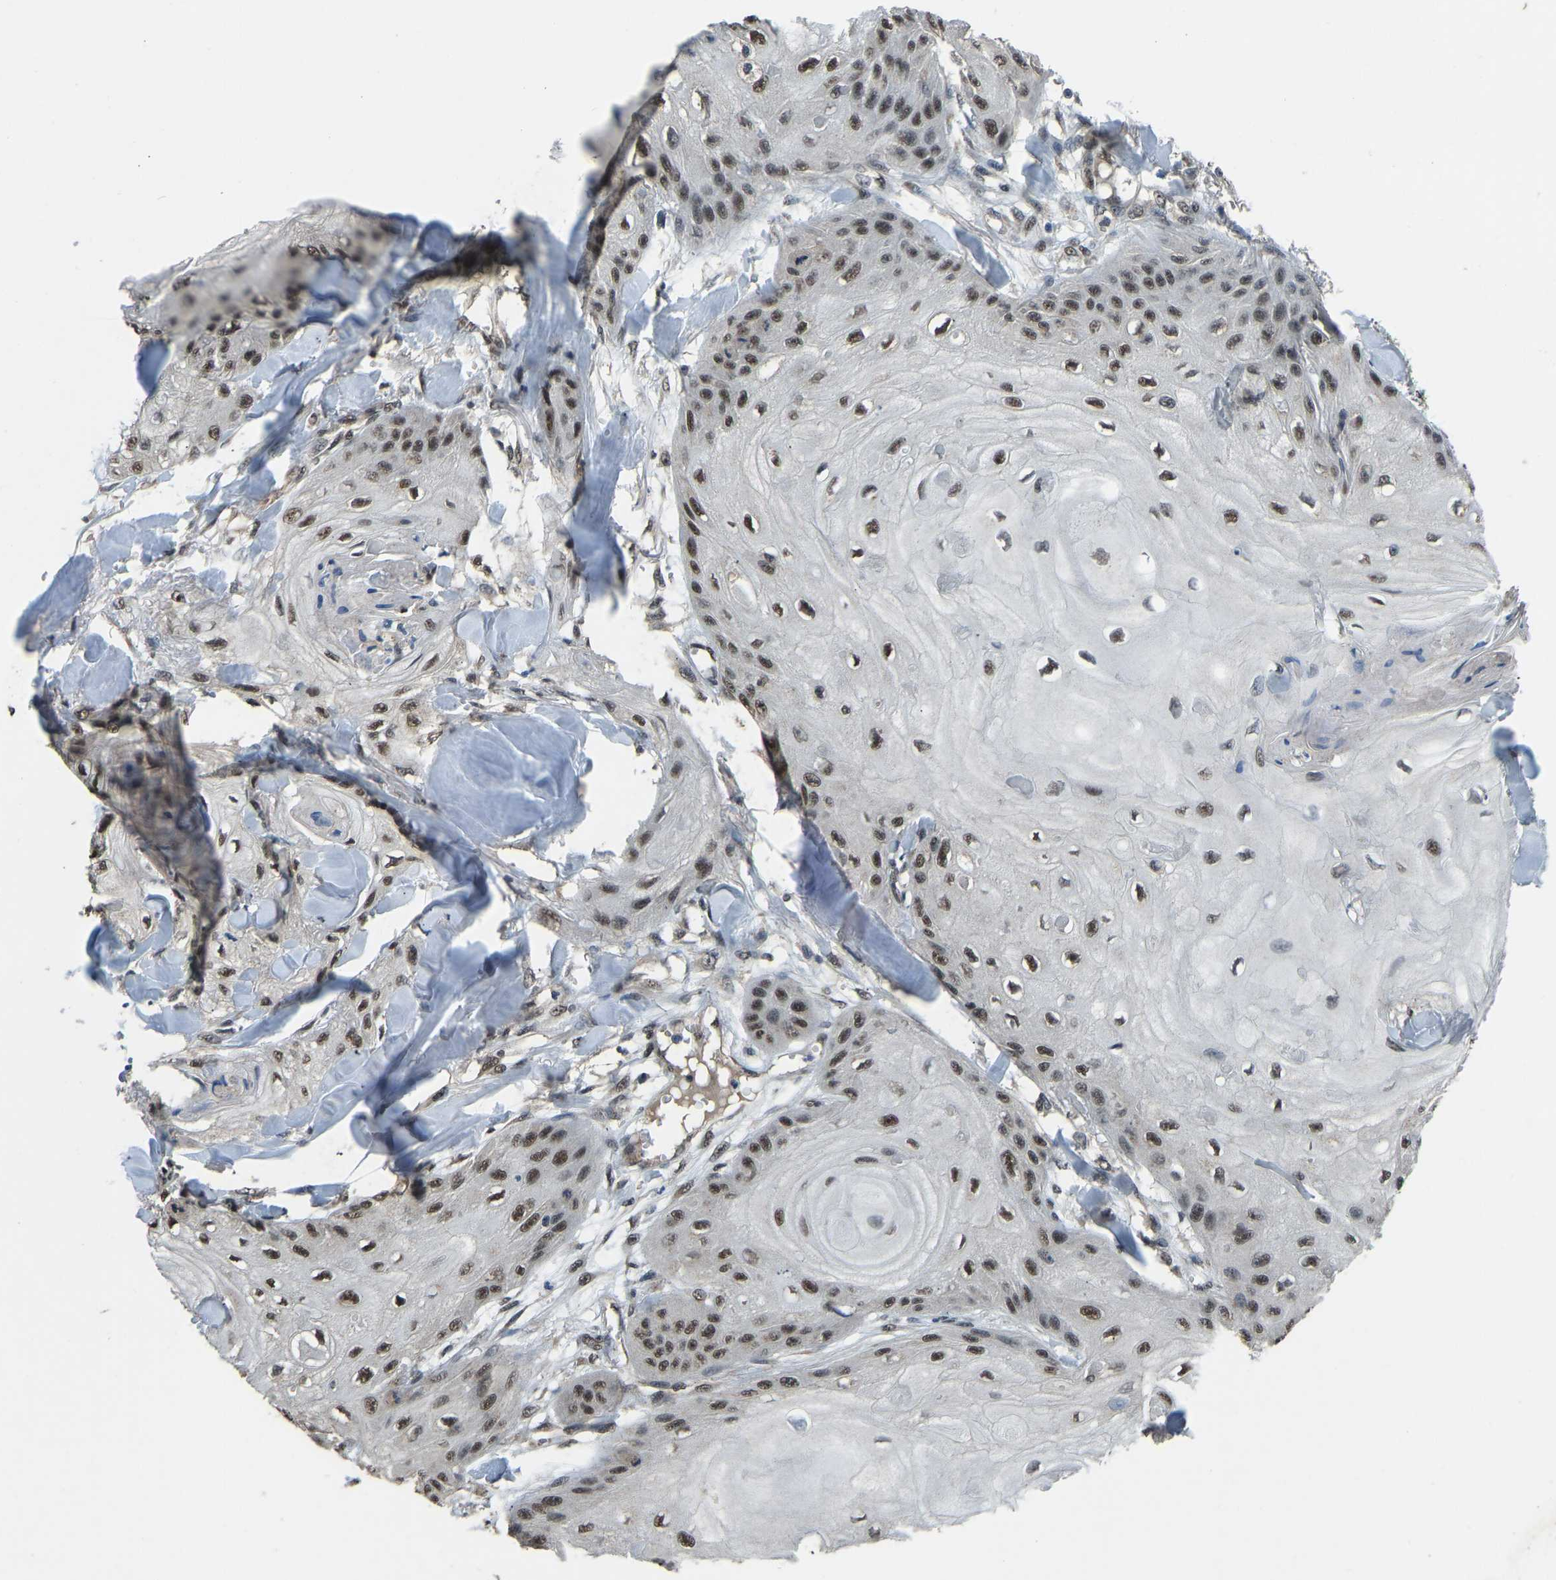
{"staining": {"intensity": "moderate", "quantity": ">75%", "location": "nuclear"}, "tissue": "skin cancer", "cell_type": "Tumor cells", "image_type": "cancer", "snomed": [{"axis": "morphology", "description": "Squamous cell carcinoma, NOS"}, {"axis": "topography", "description": "Skin"}], "caption": "Skin cancer was stained to show a protein in brown. There is medium levels of moderate nuclear staining in about >75% of tumor cells.", "gene": "TOX4", "patient": {"sex": "male", "age": 74}}